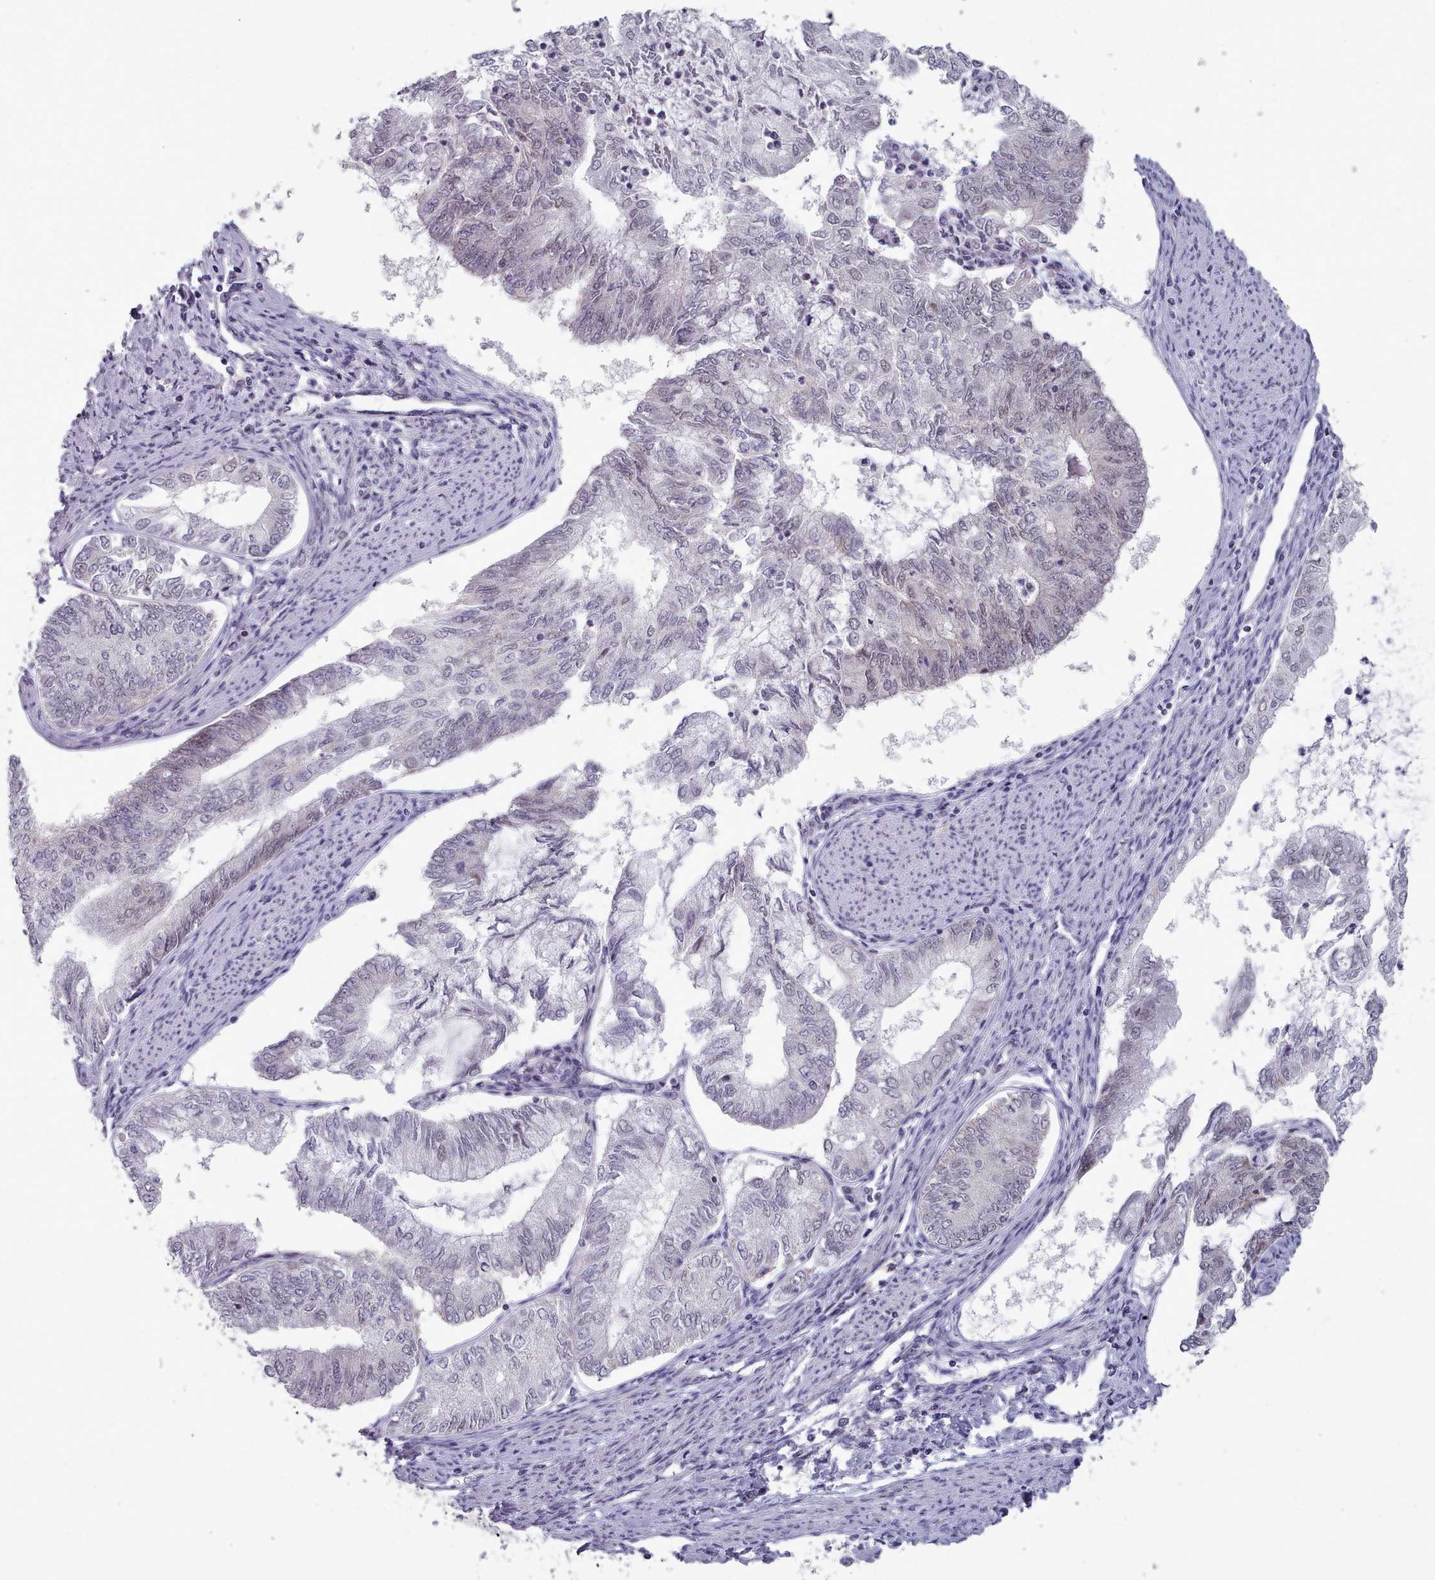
{"staining": {"intensity": "negative", "quantity": "none", "location": "none"}, "tissue": "endometrial cancer", "cell_type": "Tumor cells", "image_type": "cancer", "snomed": [{"axis": "morphology", "description": "Adenocarcinoma, NOS"}, {"axis": "topography", "description": "Endometrium"}], "caption": "This photomicrograph is of adenocarcinoma (endometrial) stained with immunohistochemistry to label a protein in brown with the nuclei are counter-stained blue. There is no expression in tumor cells.", "gene": "TRARG1", "patient": {"sex": "female", "age": 68}}